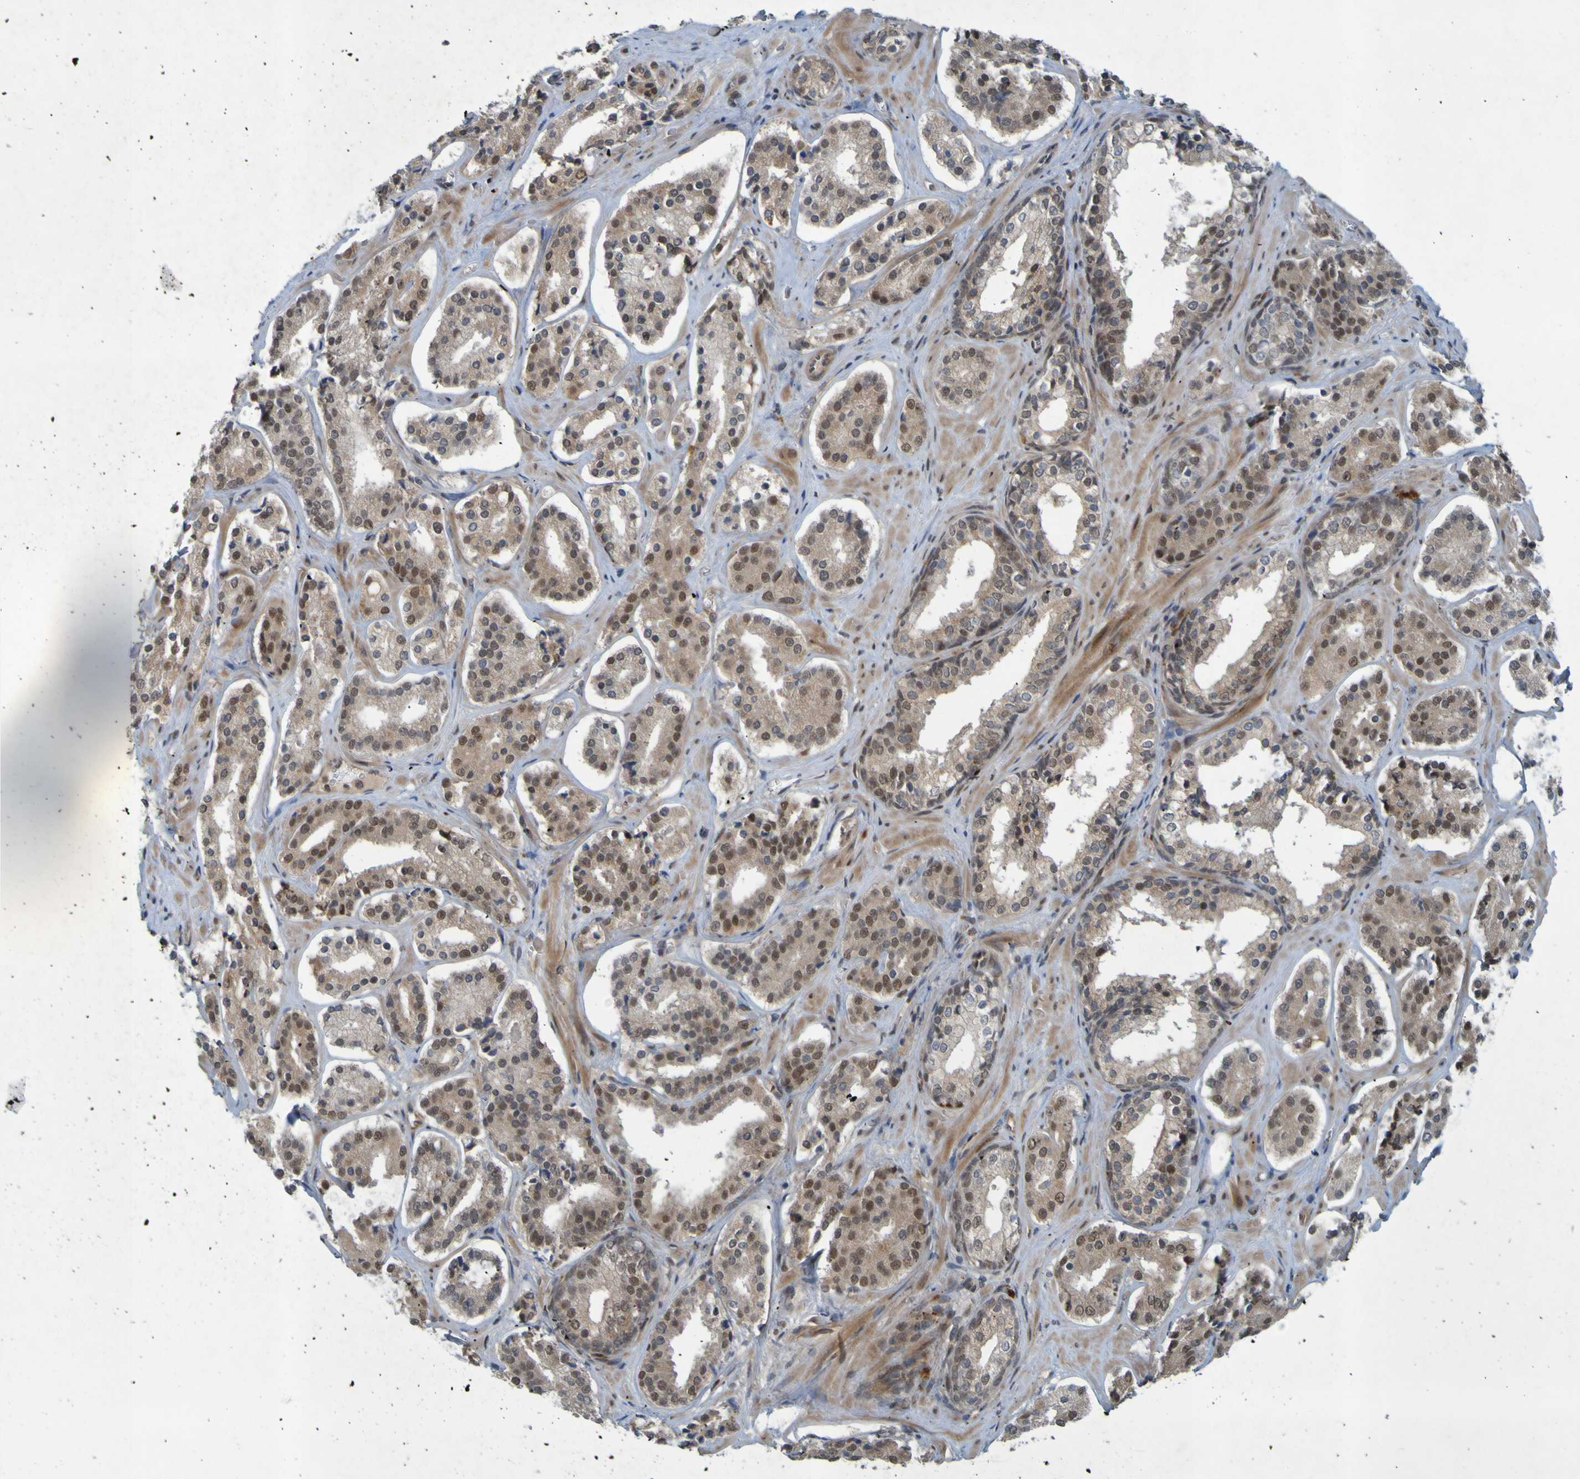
{"staining": {"intensity": "moderate", "quantity": ">75%", "location": "cytoplasmic/membranous,nuclear"}, "tissue": "prostate cancer", "cell_type": "Tumor cells", "image_type": "cancer", "snomed": [{"axis": "morphology", "description": "Adenocarcinoma, High grade"}, {"axis": "topography", "description": "Prostate"}], "caption": "Moderate cytoplasmic/membranous and nuclear staining for a protein is seen in approximately >75% of tumor cells of prostate adenocarcinoma (high-grade) using immunohistochemistry.", "gene": "MCPH1", "patient": {"sex": "male", "age": 60}}